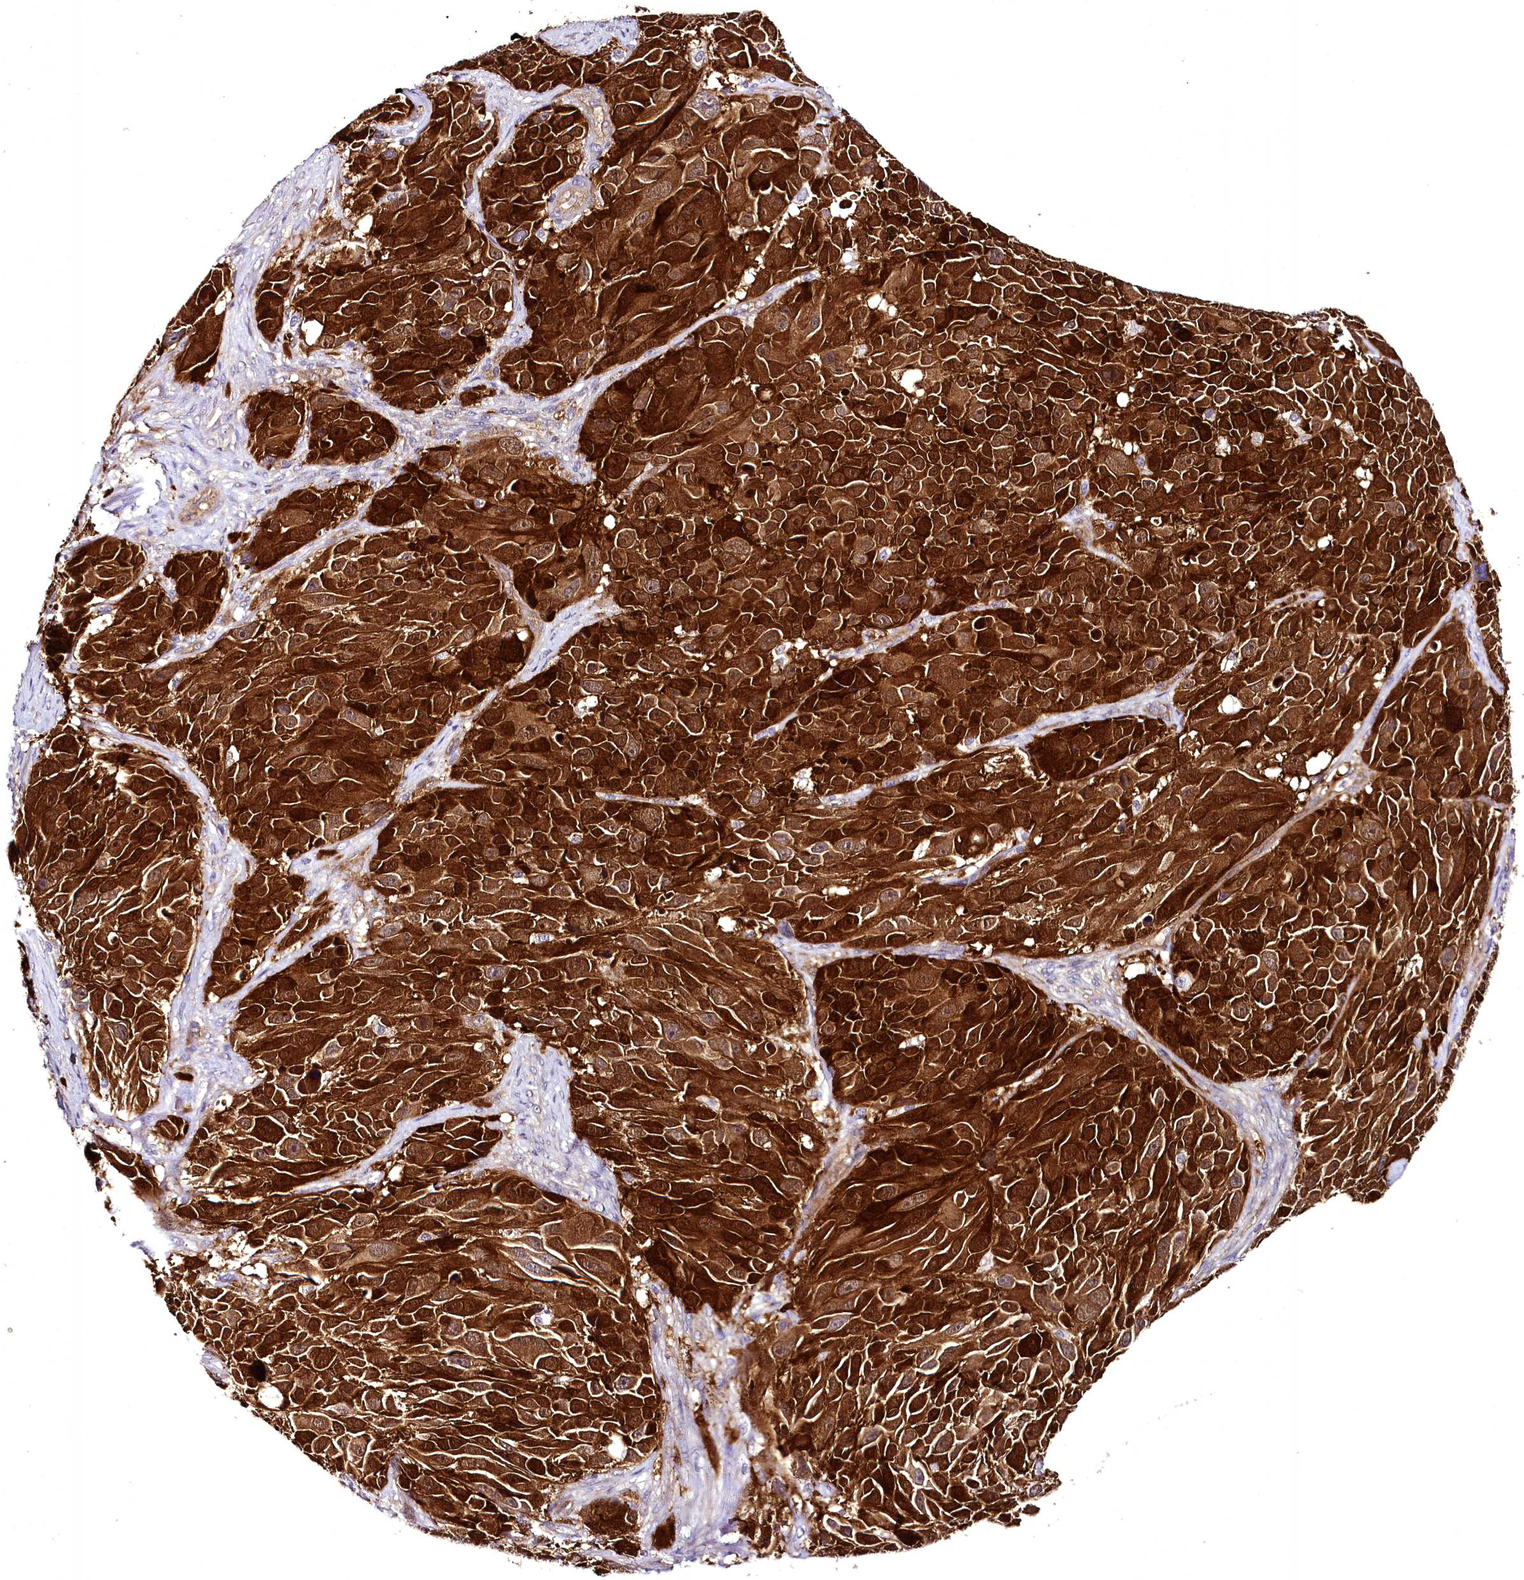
{"staining": {"intensity": "strong", "quantity": ">75%", "location": "cytoplasmic/membranous"}, "tissue": "melanoma", "cell_type": "Tumor cells", "image_type": "cancer", "snomed": [{"axis": "morphology", "description": "Malignant melanoma, NOS"}, {"axis": "topography", "description": "Skin"}], "caption": "Malignant melanoma was stained to show a protein in brown. There is high levels of strong cytoplasmic/membranous expression in approximately >75% of tumor cells.", "gene": "STXBP1", "patient": {"sex": "male", "age": 84}}